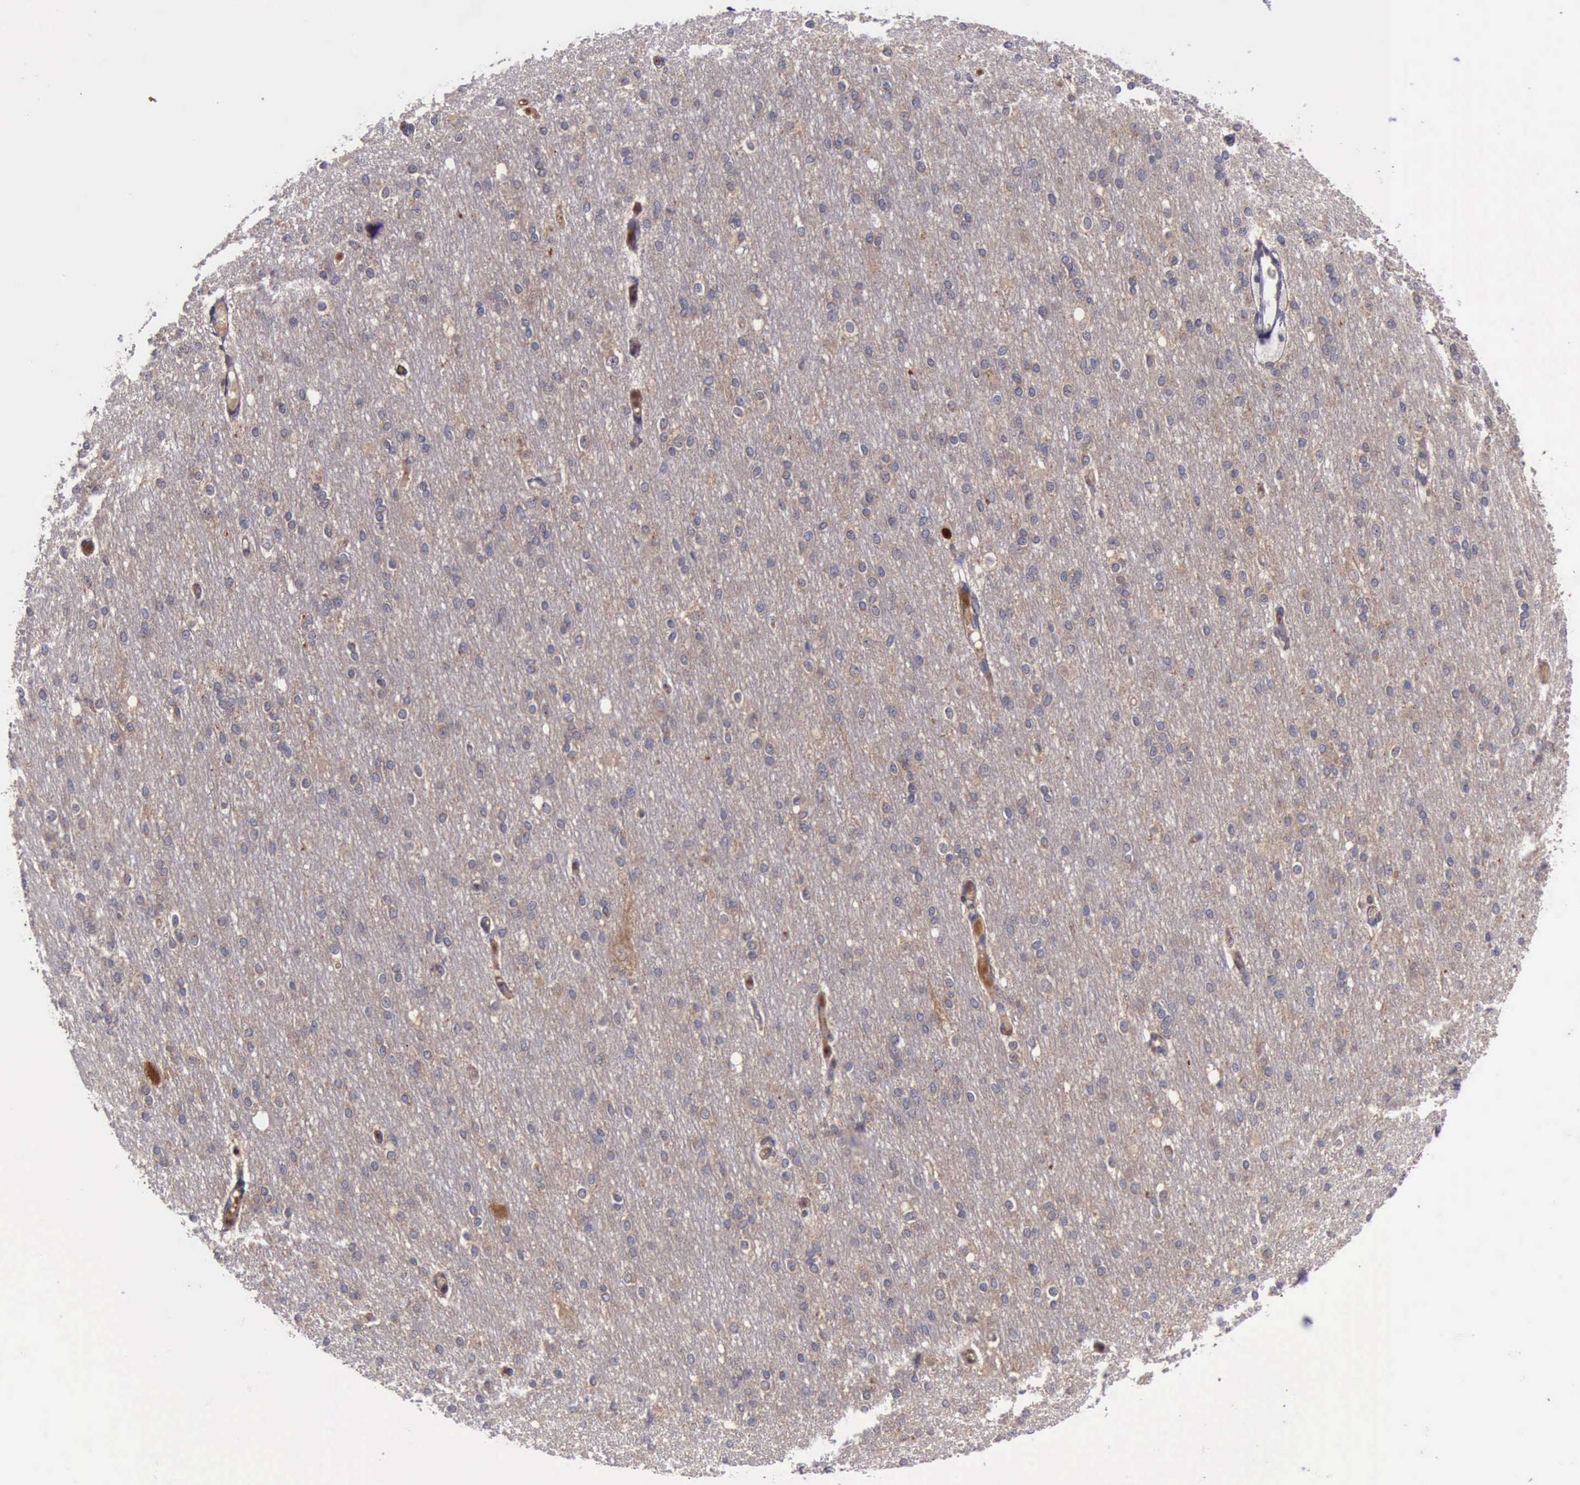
{"staining": {"intensity": "negative", "quantity": "none", "location": "none"}, "tissue": "cerebral cortex", "cell_type": "Endothelial cells", "image_type": "normal", "snomed": [{"axis": "morphology", "description": "Normal tissue, NOS"}, {"axis": "morphology", "description": "Inflammation, NOS"}, {"axis": "topography", "description": "Cerebral cortex"}], "caption": "Histopathology image shows no protein positivity in endothelial cells of benign cerebral cortex.", "gene": "RAB39B", "patient": {"sex": "male", "age": 6}}